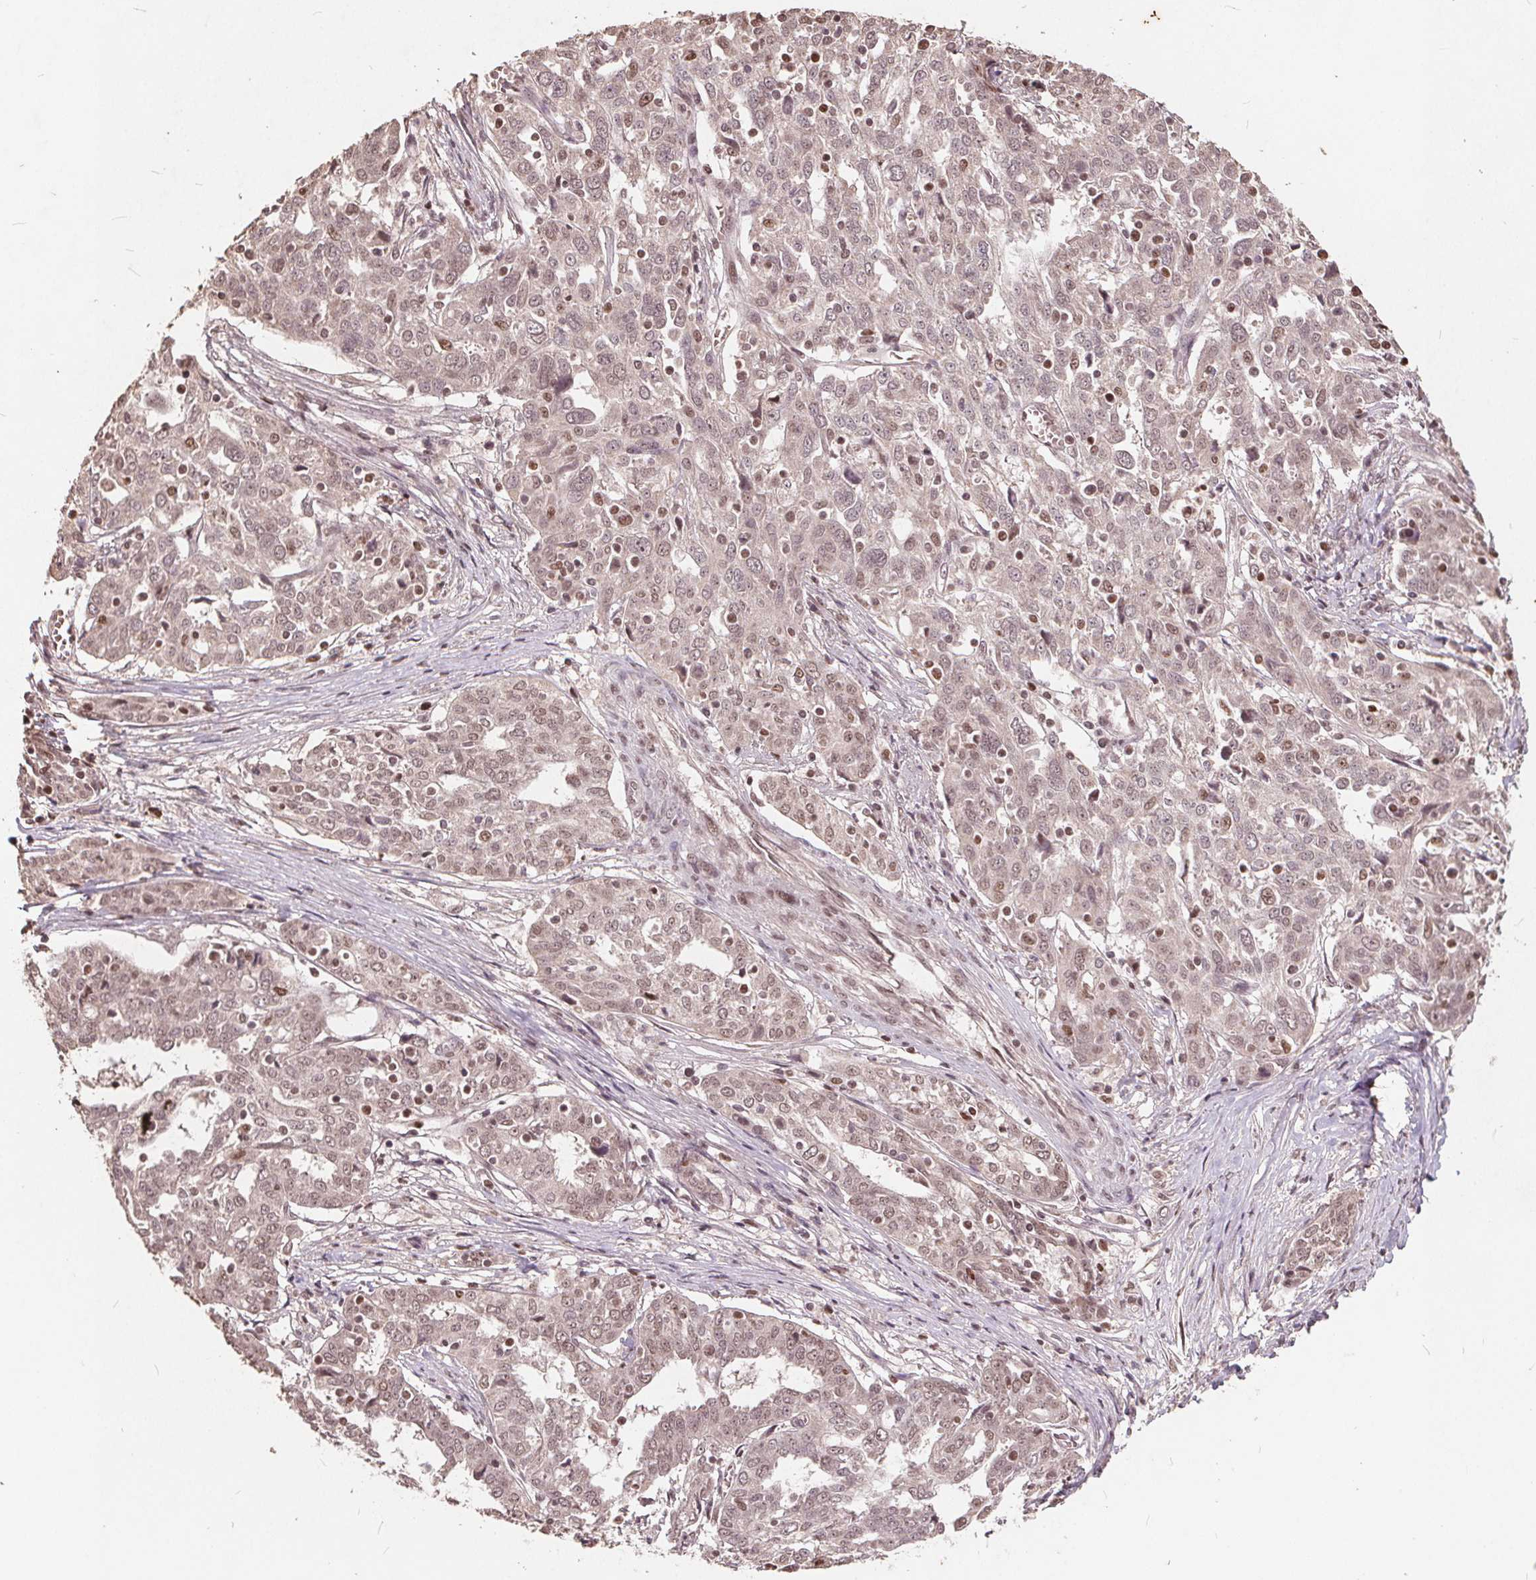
{"staining": {"intensity": "weak", "quantity": ">75%", "location": "nuclear"}, "tissue": "ovarian cancer", "cell_type": "Tumor cells", "image_type": "cancer", "snomed": [{"axis": "morphology", "description": "Cystadenocarcinoma, serous, NOS"}, {"axis": "topography", "description": "Ovary"}], "caption": "This histopathology image shows ovarian serous cystadenocarcinoma stained with immunohistochemistry to label a protein in brown. The nuclear of tumor cells show weak positivity for the protein. Nuclei are counter-stained blue.", "gene": "DNMT3B", "patient": {"sex": "female", "age": 67}}